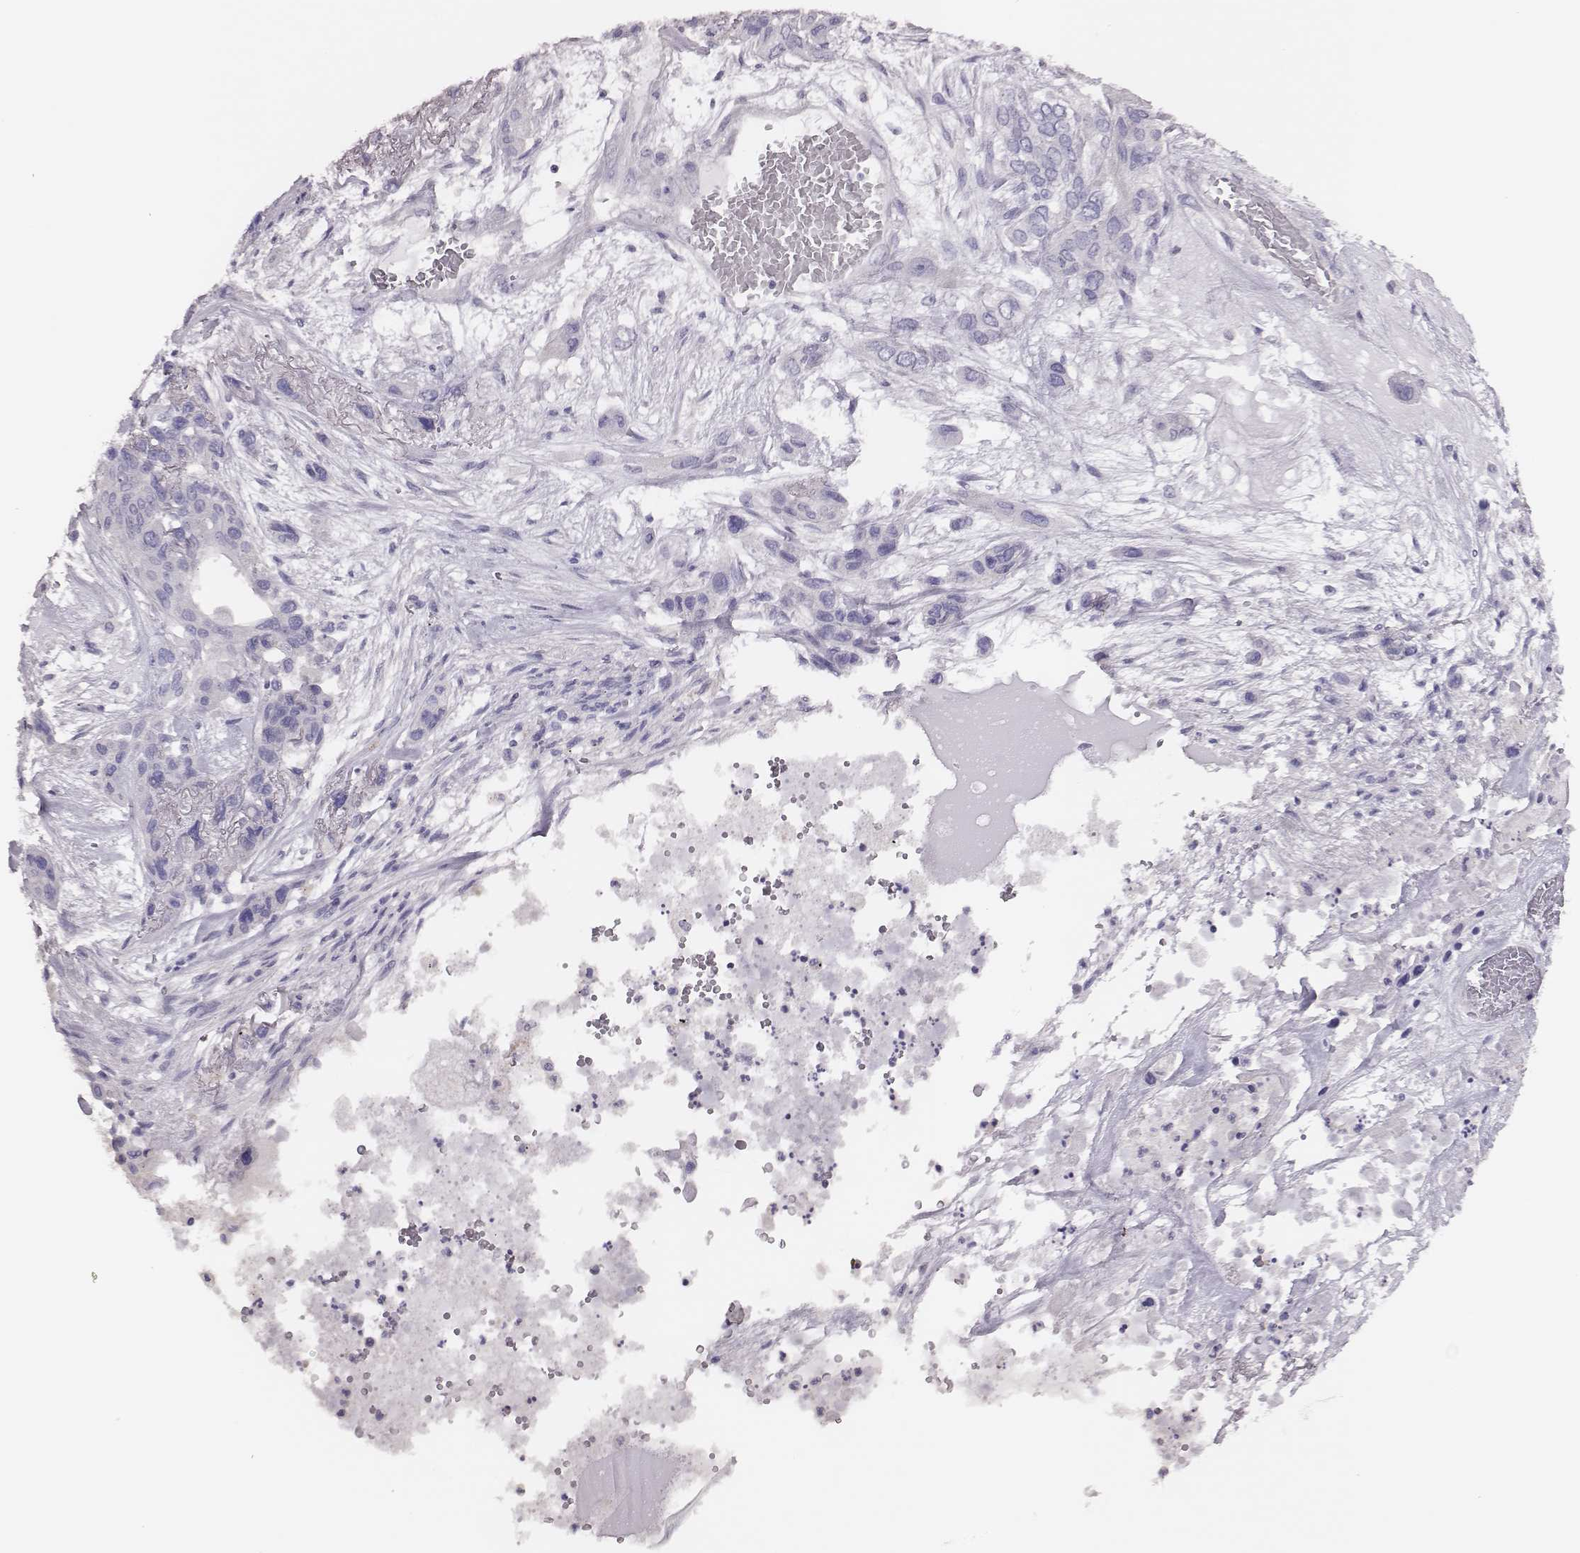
{"staining": {"intensity": "negative", "quantity": "none", "location": "none"}, "tissue": "lung cancer", "cell_type": "Tumor cells", "image_type": "cancer", "snomed": [{"axis": "morphology", "description": "Squamous cell carcinoma, NOS"}, {"axis": "topography", "description": "Lung"}], "caption": "IHC of squamous cell carcinoma (lung) shows no positivity in tumor cells.", "gene": "P2RY10", "patient": {"sex": "female", "age": 70}}